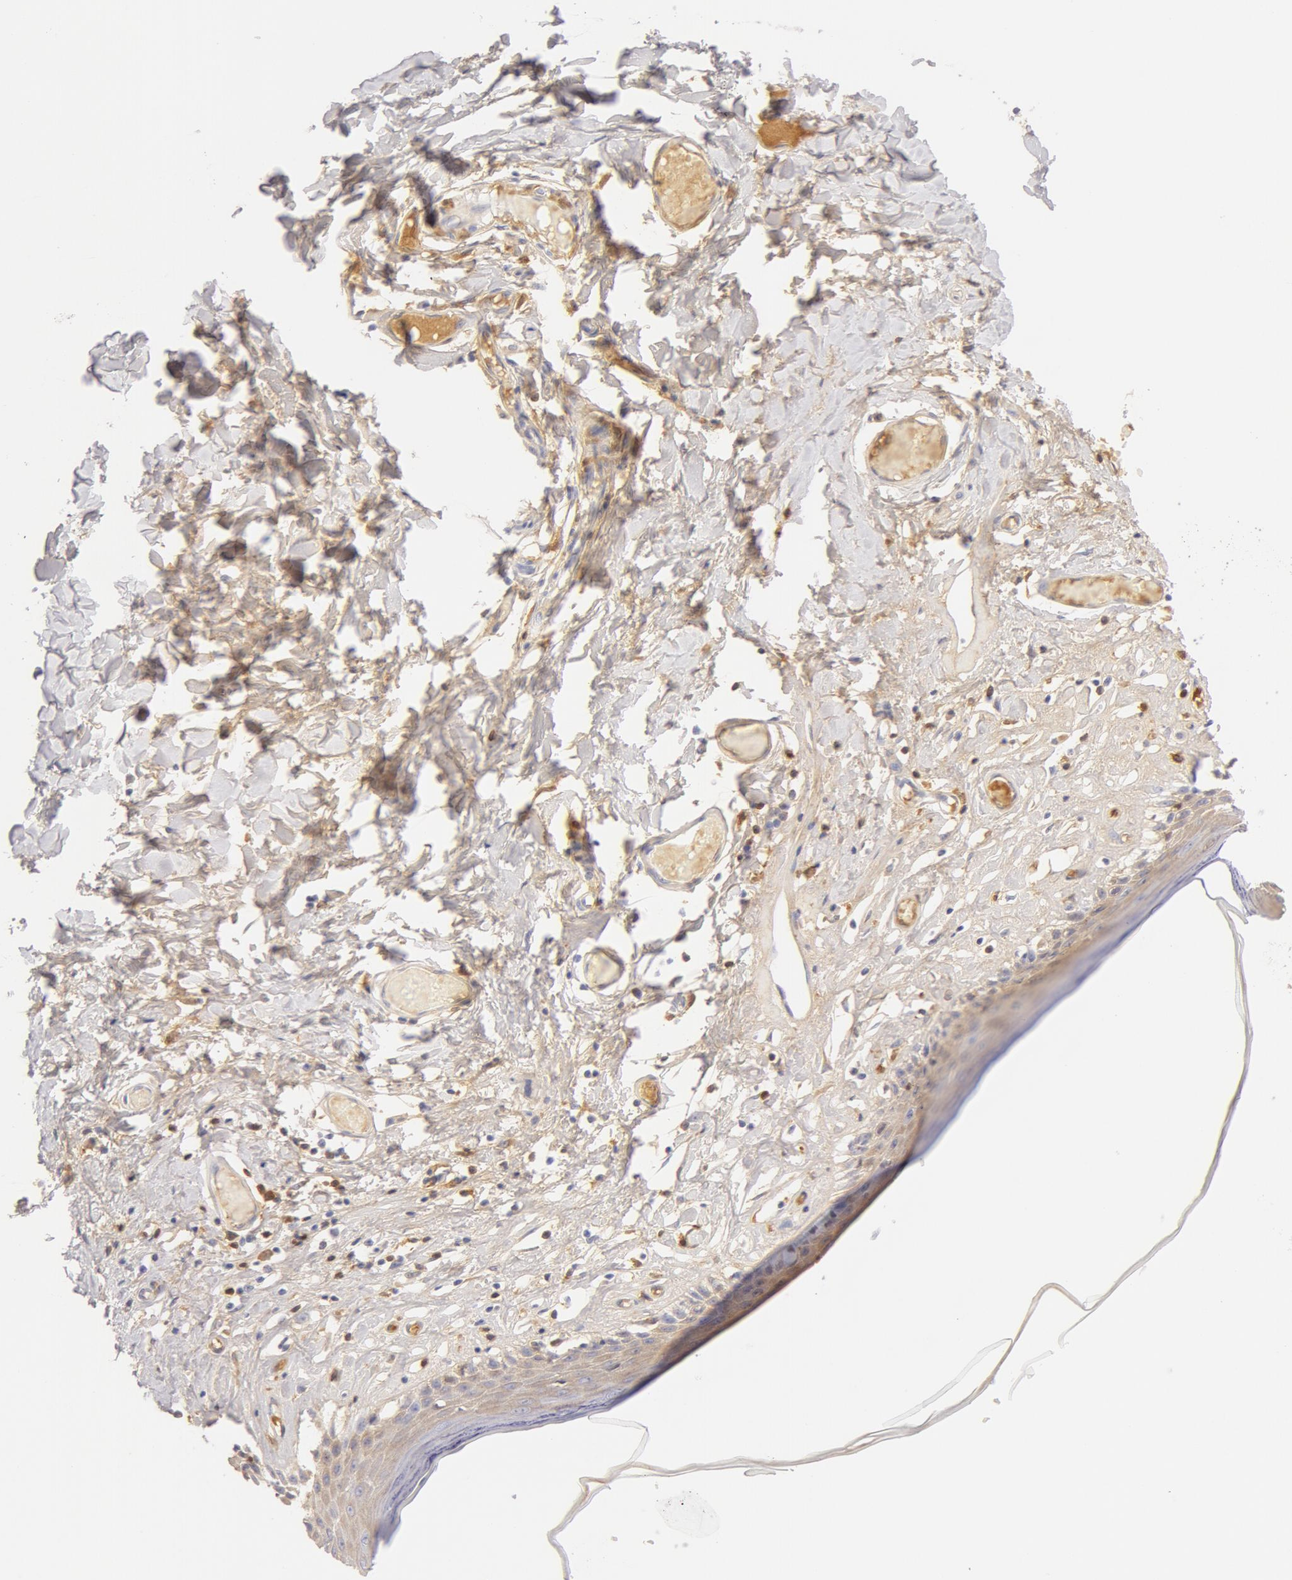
{"staining": {"intensity": "weak", "quantity": "25%-75%", "location": "cytoplasmic/membranous"}, "tissue": "skin", "cell_type": "Epidermal cells", "image_type": "normal", "snomed": [{"axis": "morphology", "description": "Normal tissue, NOS"}, {"axis": "topography", "description": "Vascular tissue"}, {"axis": "topography", "description": "Vulva"}, {"axis": "topography", "description": "Peripheral nerve tissue"}], "caption": "Immunohistochemical staining of benign human skin exhibits weak cytoplasmic/membranous protein staining in about 25%-75% of epidermal cells. Ihc stains the protein in brown and the nuclei are stained blue.", "gene": "GC", "patient": {"sex": "female", "age": 86}}